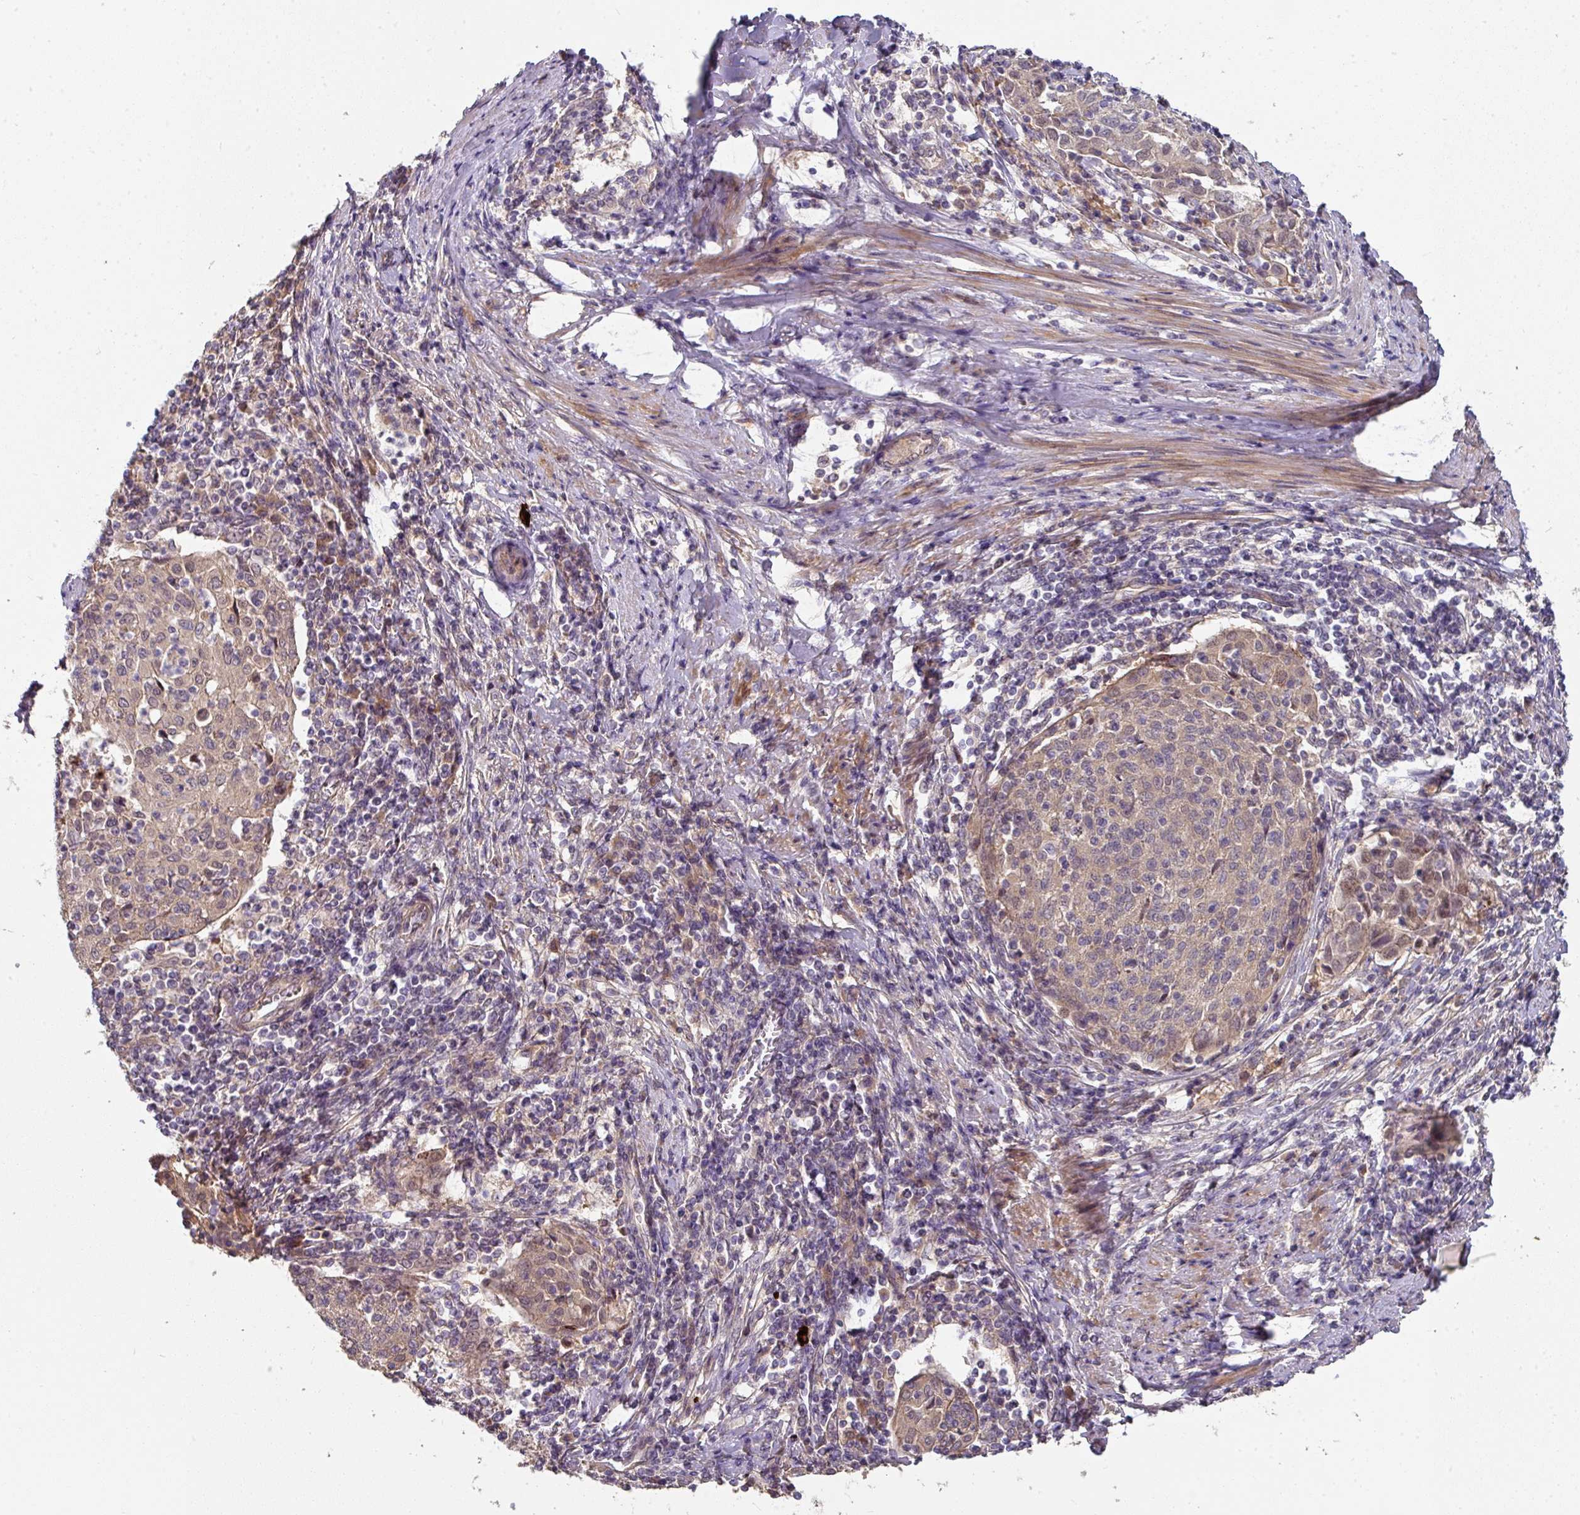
{"staining": {"intensity": "weak", "quantity": "<25%", "location": "cytoplasmic/membranous"}, "tissue": "cervical cancer", "cell_type": "Tumor cells", "image_type": "cancer", "snomed": [{"axis": "morphology", "description": "Squamous cell carcinoma, NOS"}, {"axis": "topography", "description": "Cervix"}], "caption": "Immunohistochemistry (IHC) of cervical squamous cell carcinoma demonstrates no expression in tumor cells.", "gene": "C4orf48", "patient": {"sex": "female", "age": 52}}